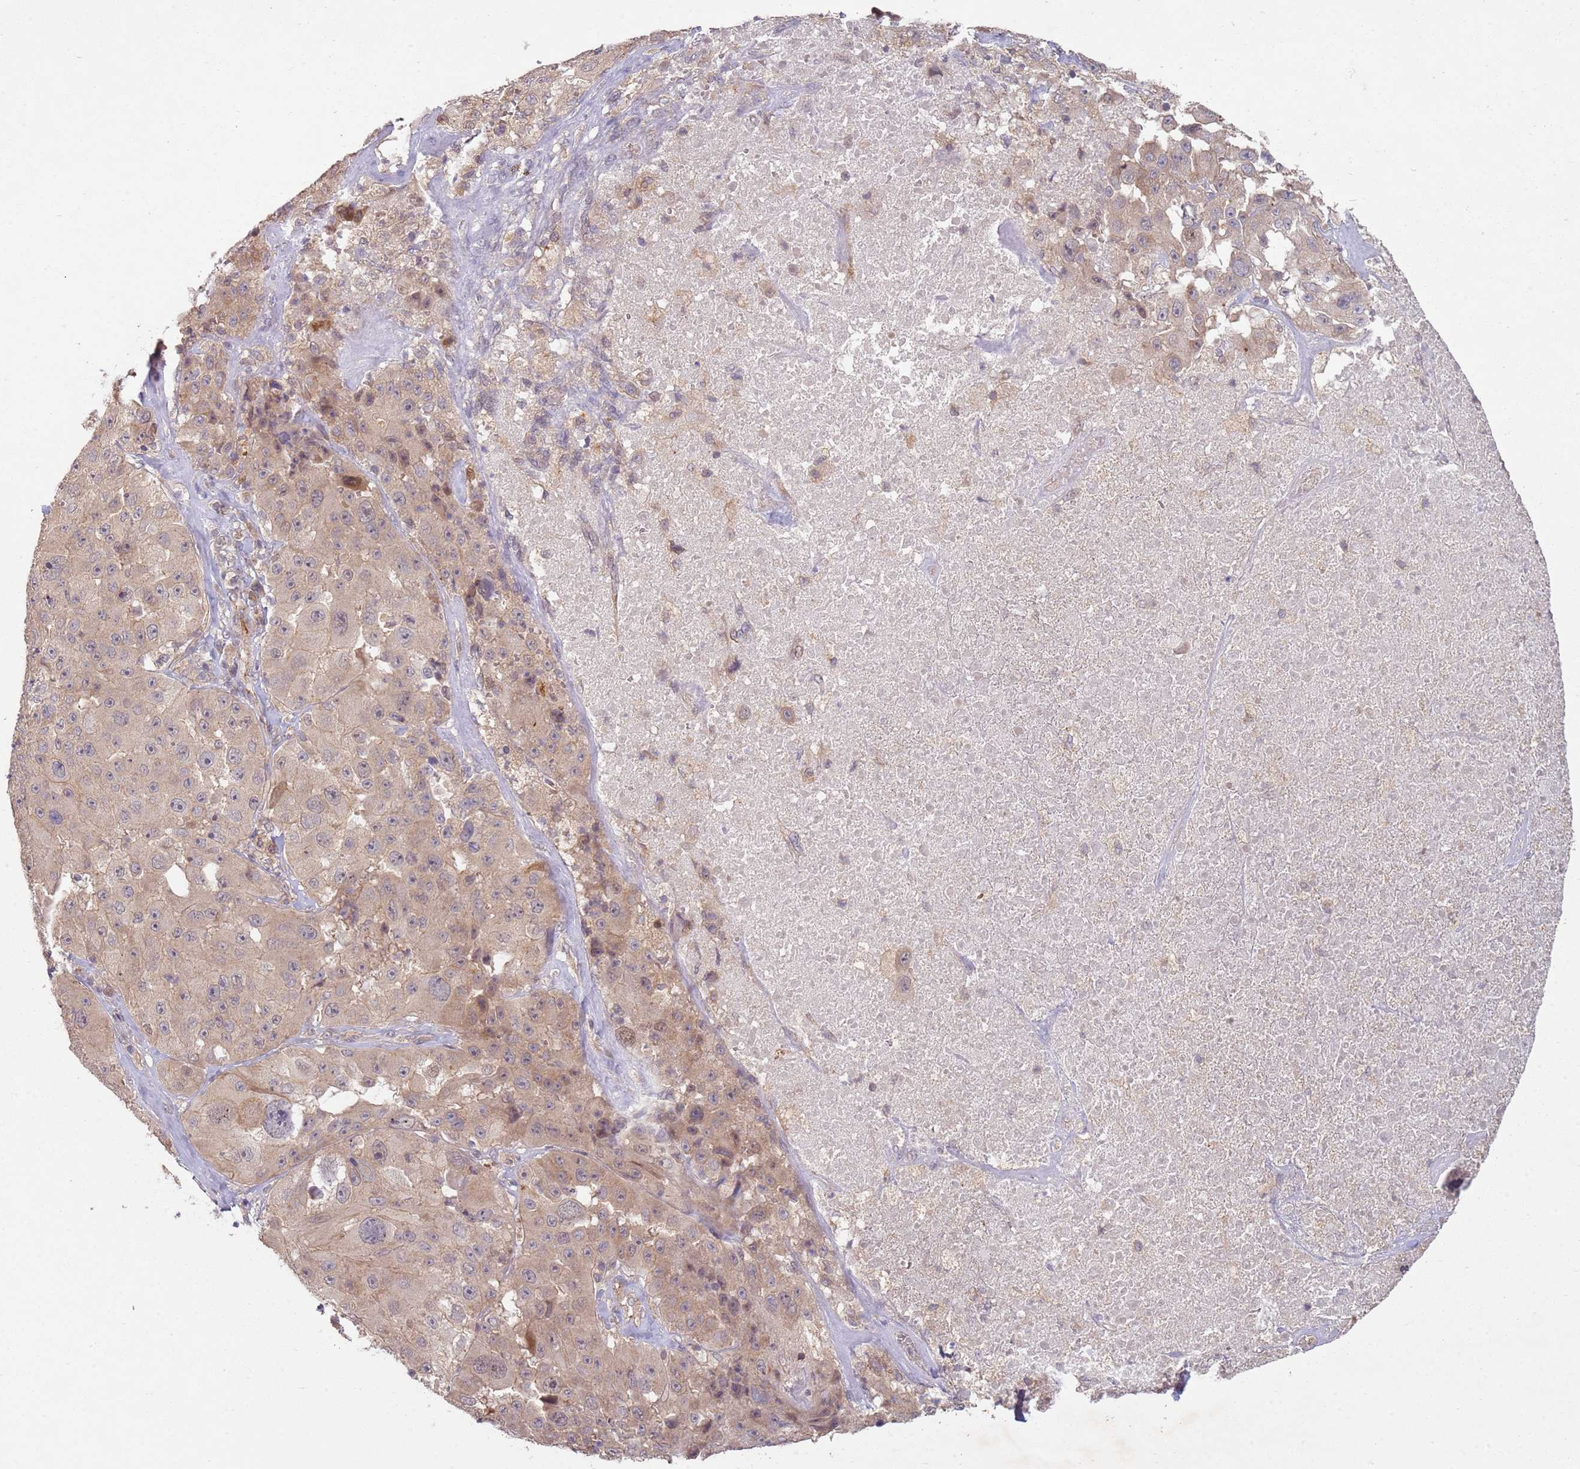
{"staining": {"intensity": "weak", "quantity": ">75%", "location": "cytoplasmic/membranous"}, "tissue": "melanoma", "cell_type": "Tumor cells", "image_type": "cancer", "snomed": [{"axis": "morphology", "description": "Malignant melanoma, Metastatic site"}, {"axis": "topography", "description": "Lymph node"}], "caption": "Immunohistochemical staining of melanoma reveals low levels of weak cytoplasmic/membranous protein staining in approximately >75% of tumor cells.", "gene": "MPEG1", "patient": {"sex": "male", "age": 62}}